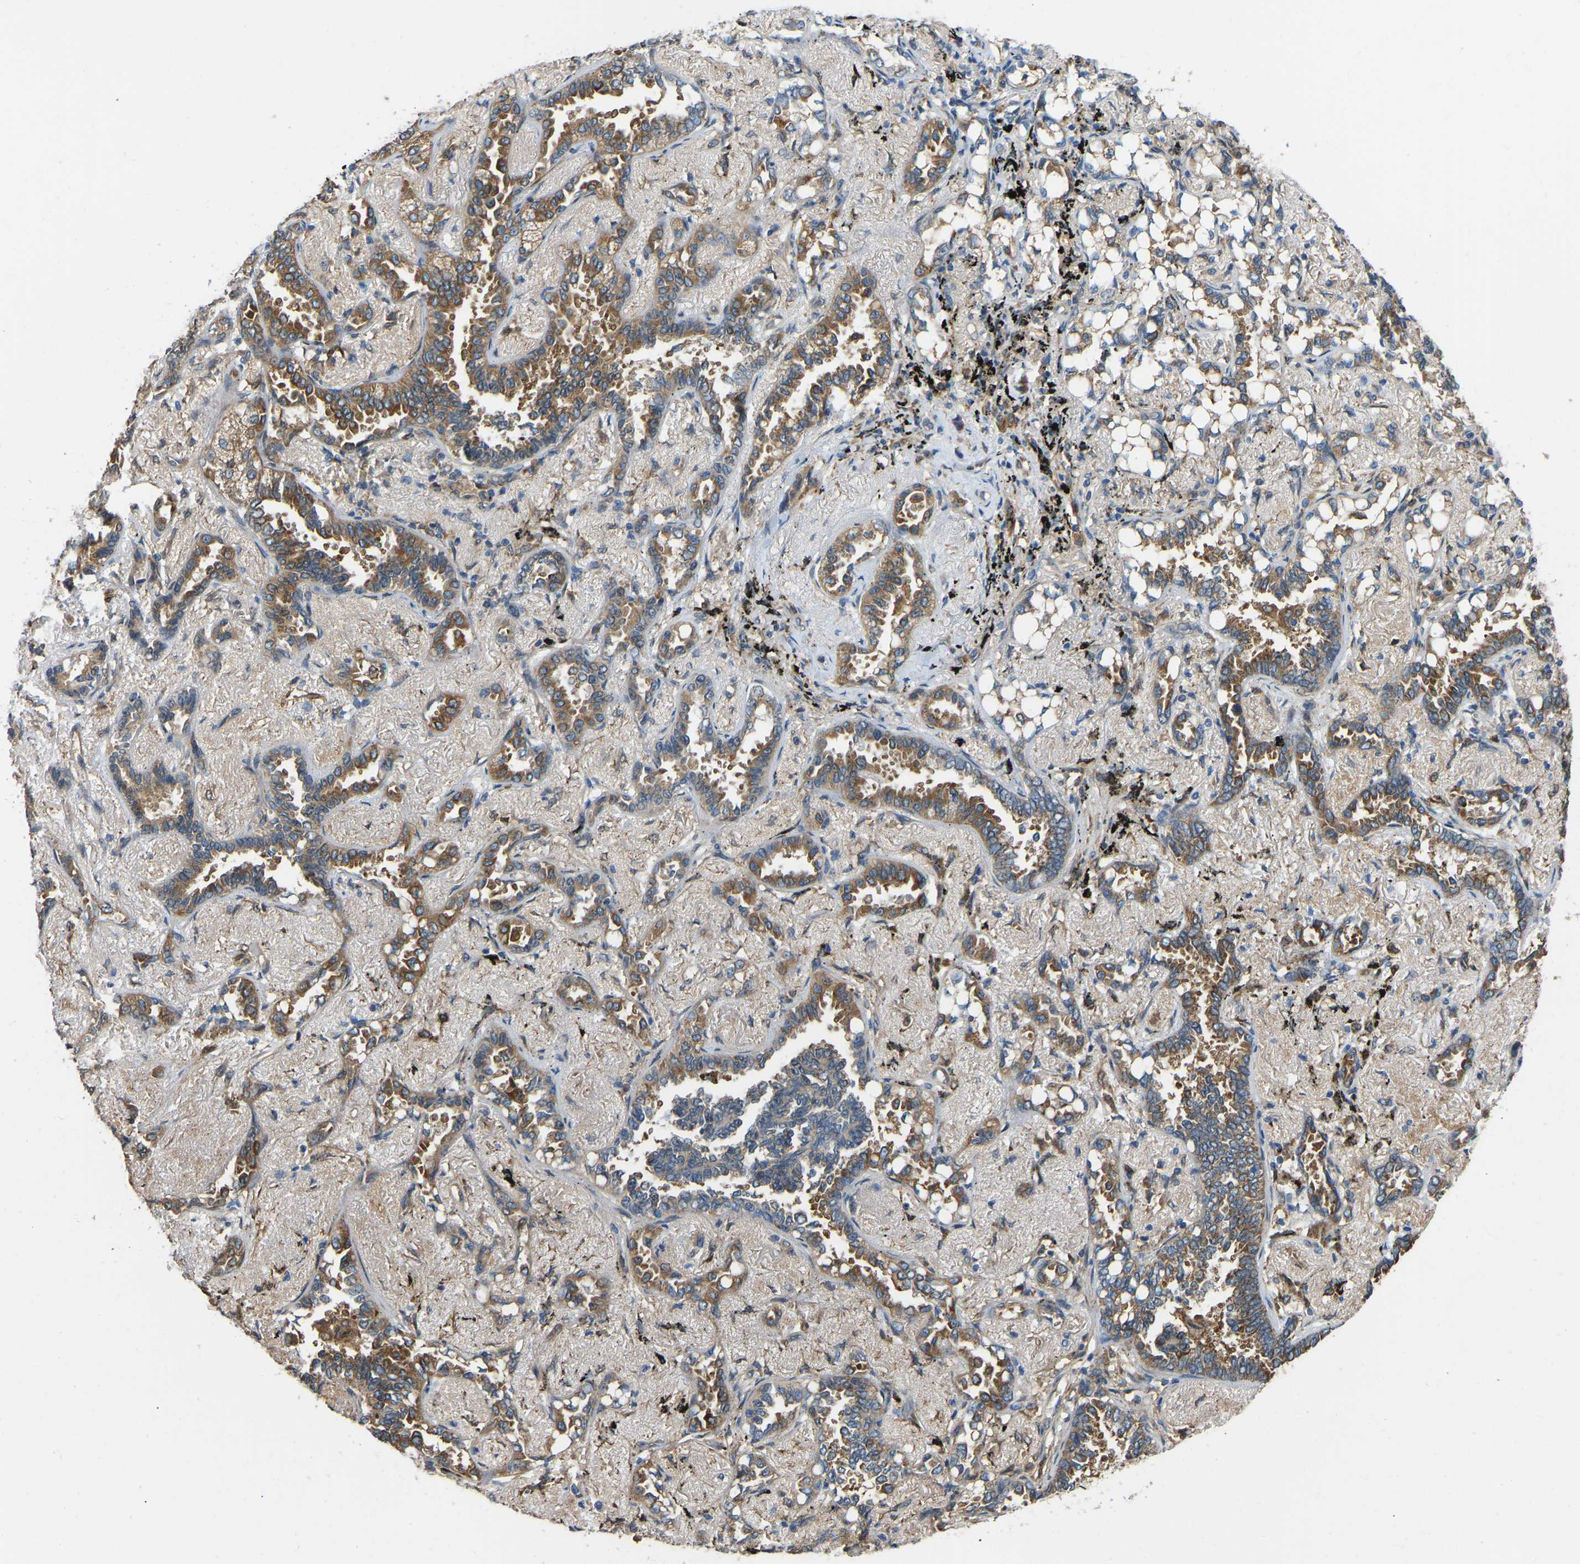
{"staining": {"intensity": "moderate", "quantity": ">75%", "location": "cytoplasmic/membranous"}, "tissue": "lung cancer", "cell_type": "Tumor cells", "image_type": "cancer", "snomed": [{"axis": "morphology", "description": "Adenocarcinoma, NOS"}, {"axis": "topography", "description": "Lung"}], "caption": "A photomicrograph of human lung cancer stained for a protein demonstrates moderate cytoplasmic/membranous brown staining in tumor cells. Ihc stains the protein of interest in brown and the nuclei are stained blue.", "gene": "OS9", "patient": {"sex": "male", "age": 59}}